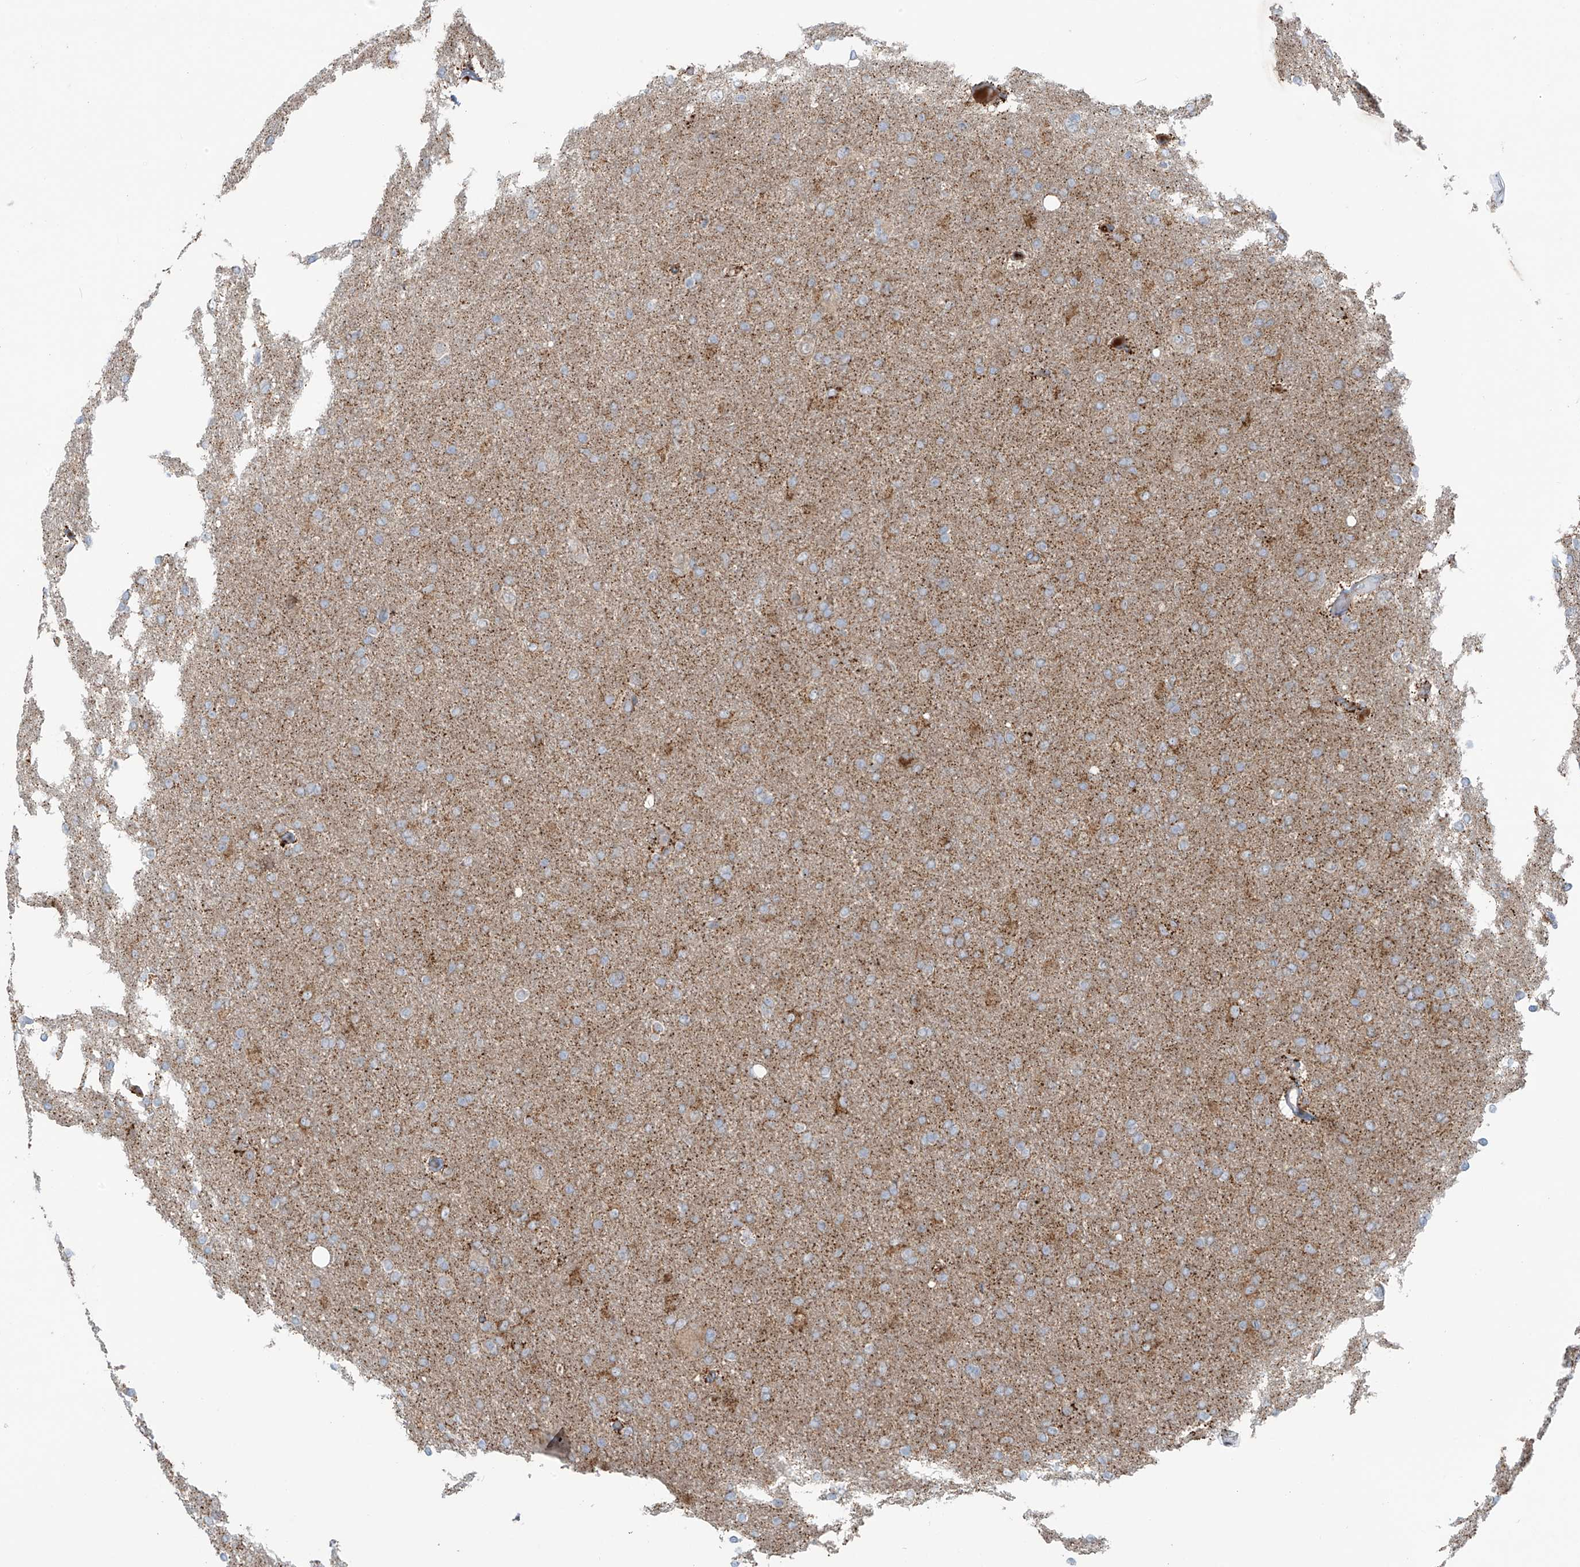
{"staining": {"intensity": "weak", "quantity": "<25%", "location": "cytoplasmic/membranous"}, "tissue": "glioma", "cell_type": "Tumor cells", "image_type": "cancer", "snomed": [{"axis": "morphology", "description": "Glioma, malignant, High grade"}, {"axis": "topography", "description": "Cerebral cortex"}], "caption": "Tumor cells are negative for protein expression in human glioma. (IHC, brightfield microscopy, high magnification).", "gene": "LZTS3", "patient": {"sex": "female", "age": 36}}